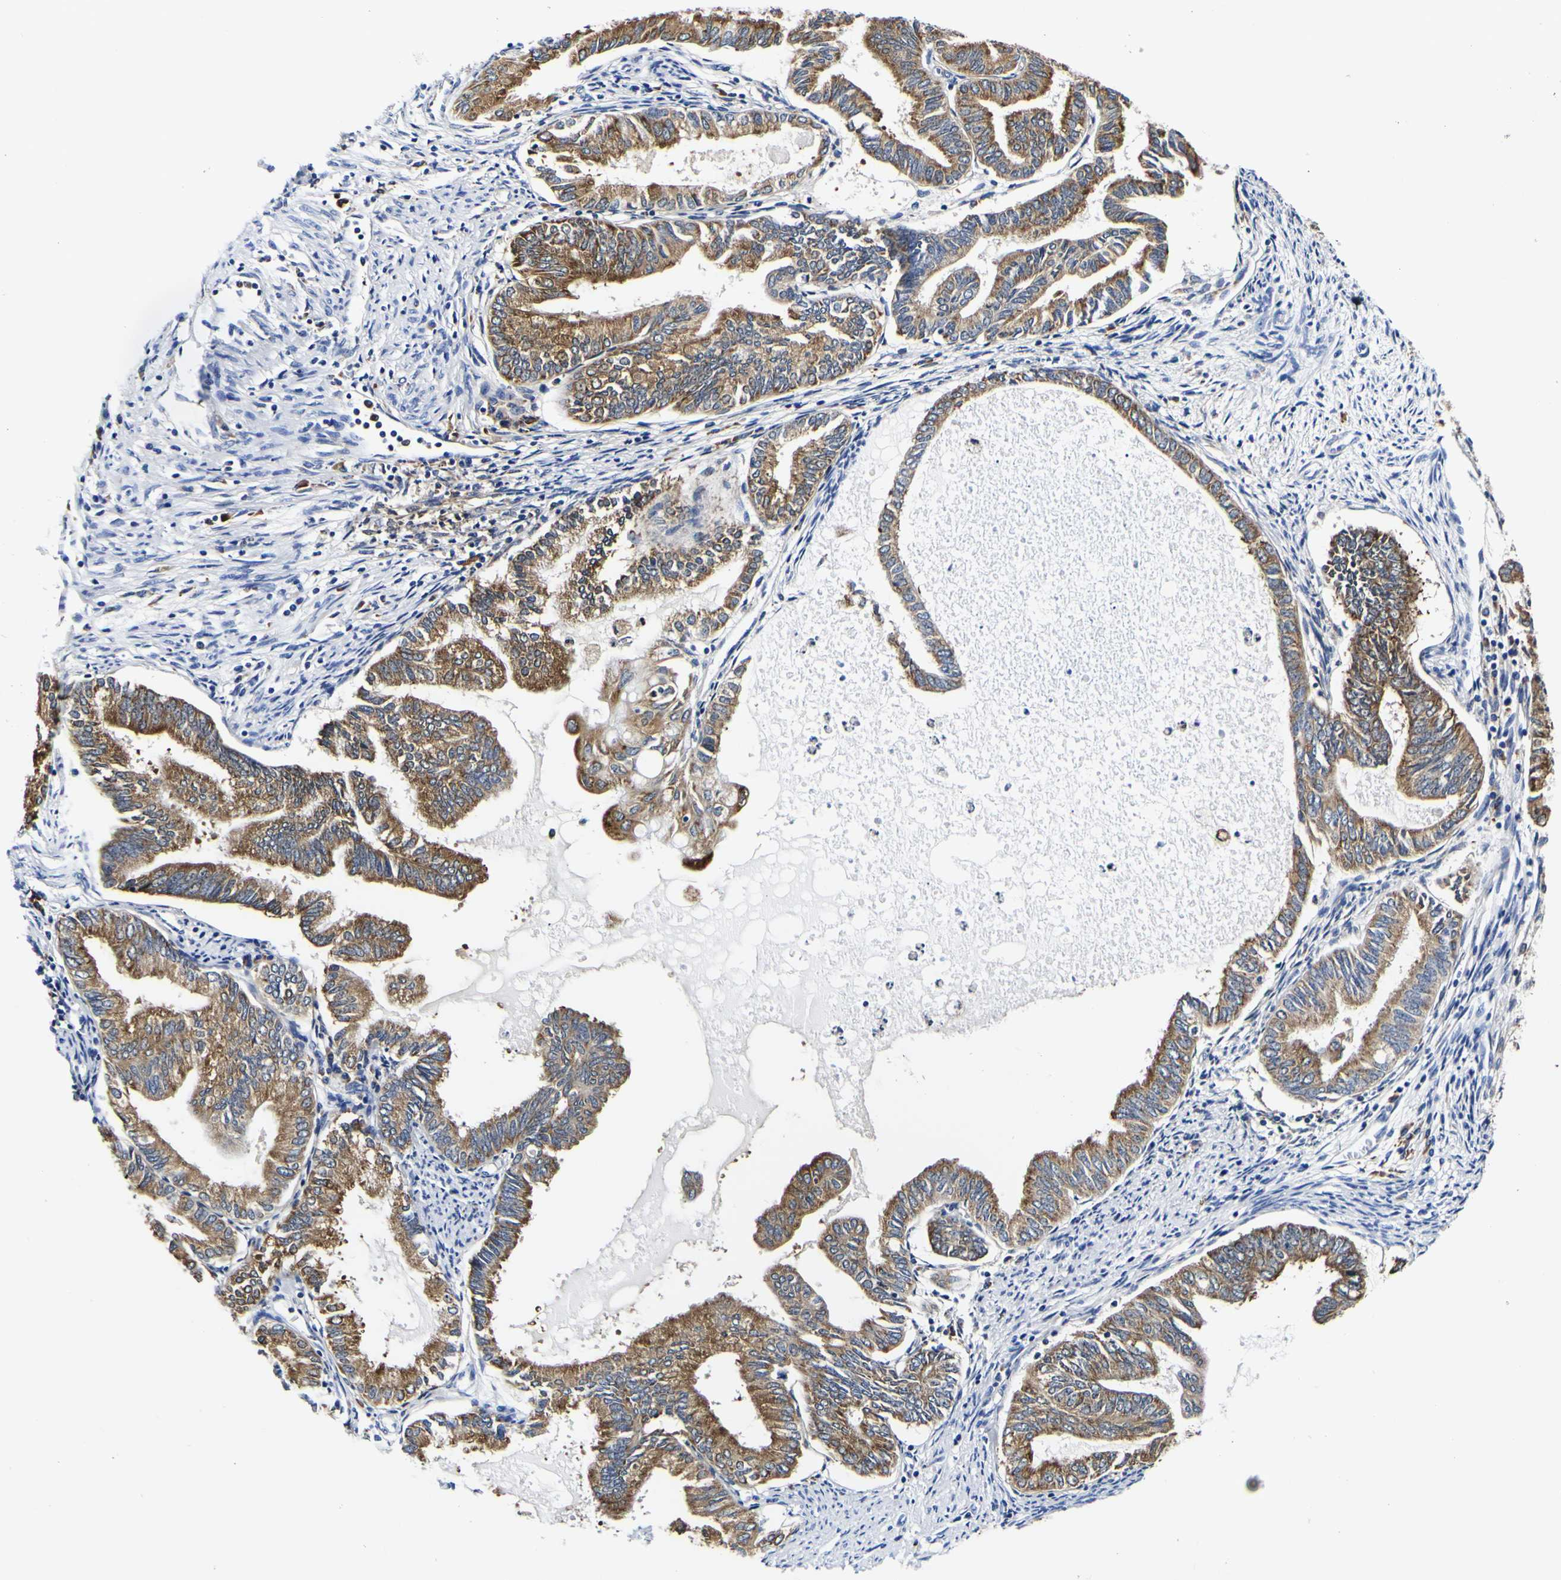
{"staining": {"intensity": "moderate", "quantity": ">75%", "location": "cytoplasmic/membranous"}, "tissue": "endometrial cancer", "cell_type": "Tumor cells", "image_type": "cancer", "snomed": [{"axis": "morphology", "description": "Adenocarcinoma, NOS"}, {"axis": "topography", "description": "Endometrium"}], "caption": "Adenocarcinoma (endometrial) was stained to show a protein in brown. There is medium levels of moderate cytoplasmic/membranous positivity in about >75% of tumor cells.", "gene": "P4HB", "patient": {"sex": "female", "age": 86}}